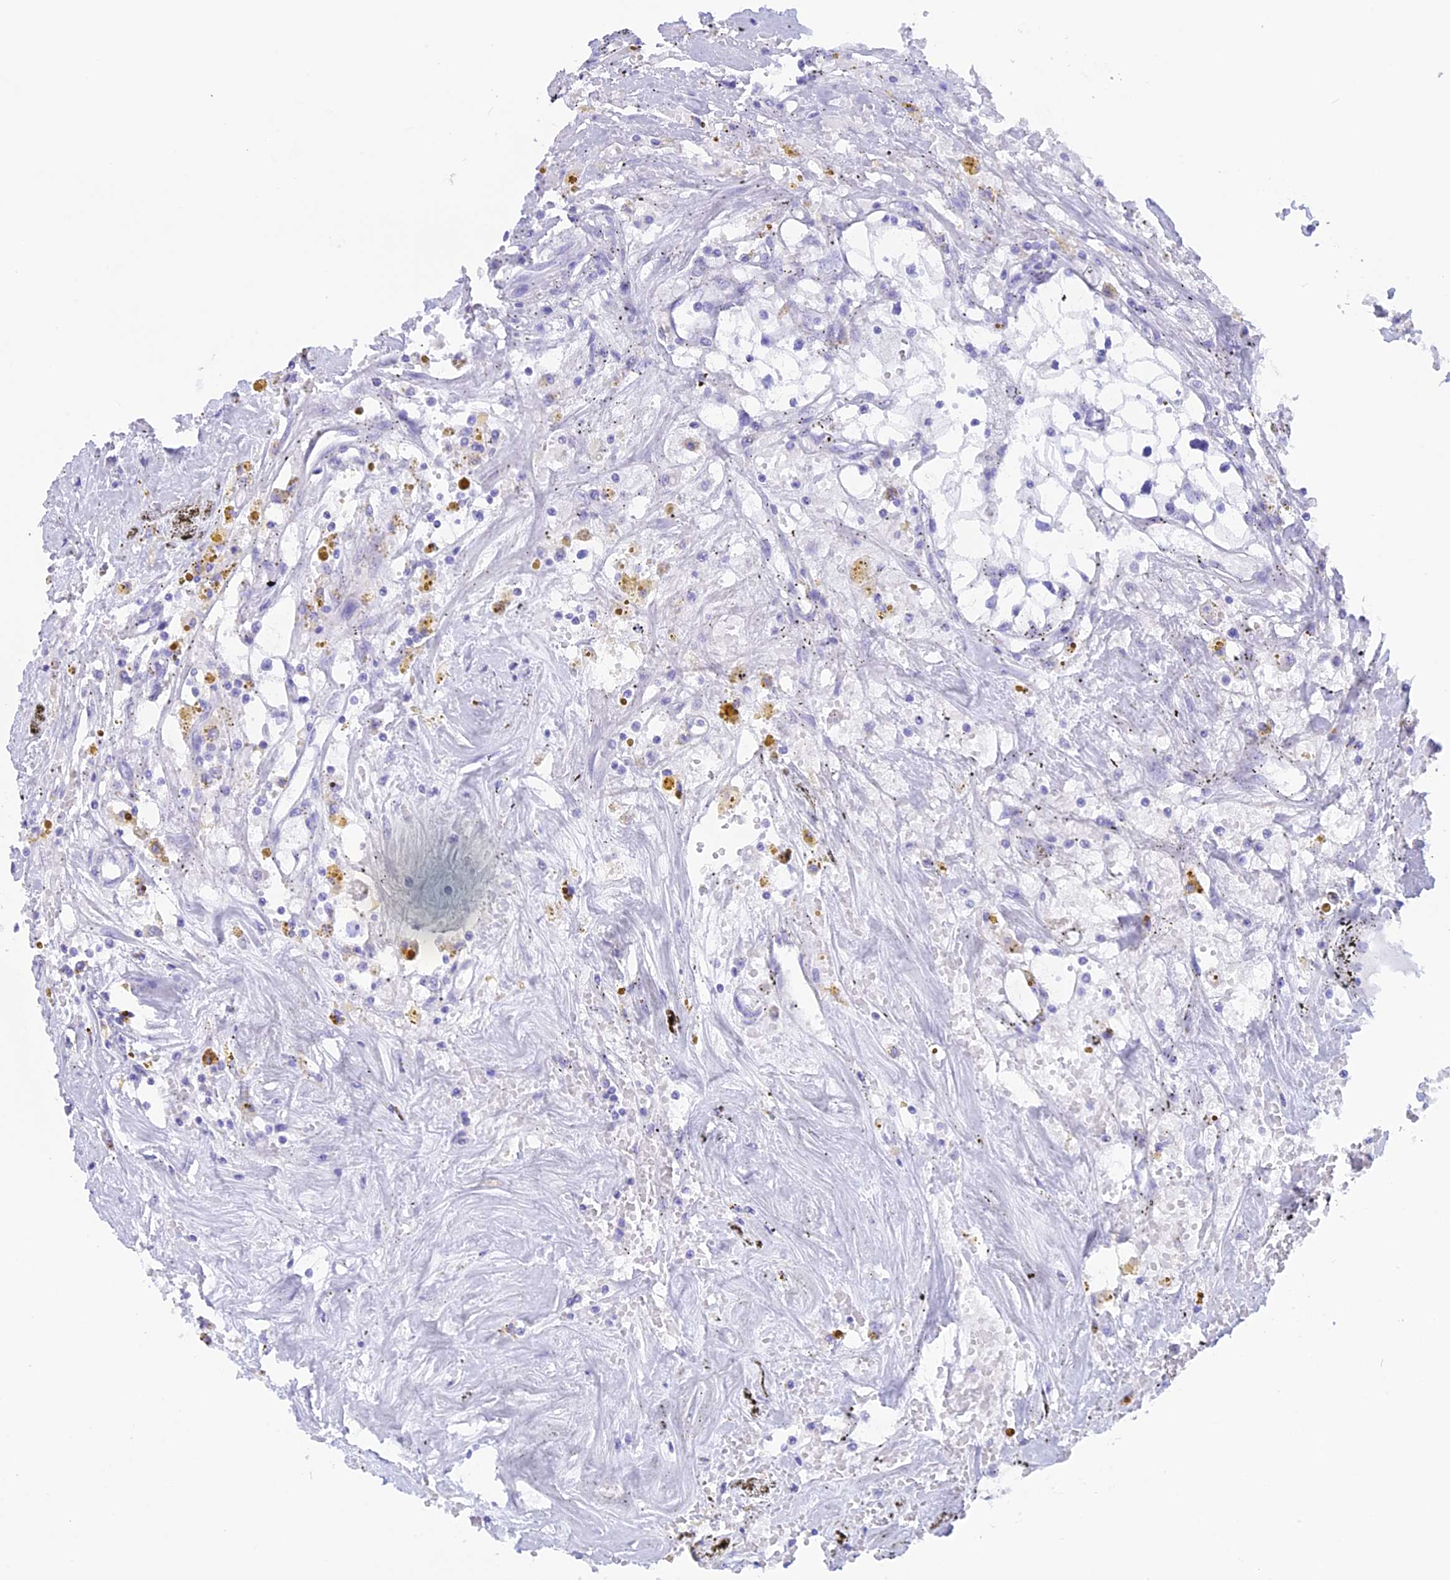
{"staining": {"intensity": "negative", "quantity": "none", "location": "none"}, "tissue": "renal cancer", "cell_type": "Tumor cells", "image_type": "cancer", "snomed": [{"axis": "morphology", "description": "Adenocarcinoma, NOS"}, {"axis": "topography", "description": "Kidney"}], "caption": "Immunohistochemical staining of human renal cancer (adenocarcinoma) shows no significant staining in tumor cells. (DAB IHC with hematoxylin counter stain).", "gene": "RP1", "patient": {"sex": "male", "age": 56}}